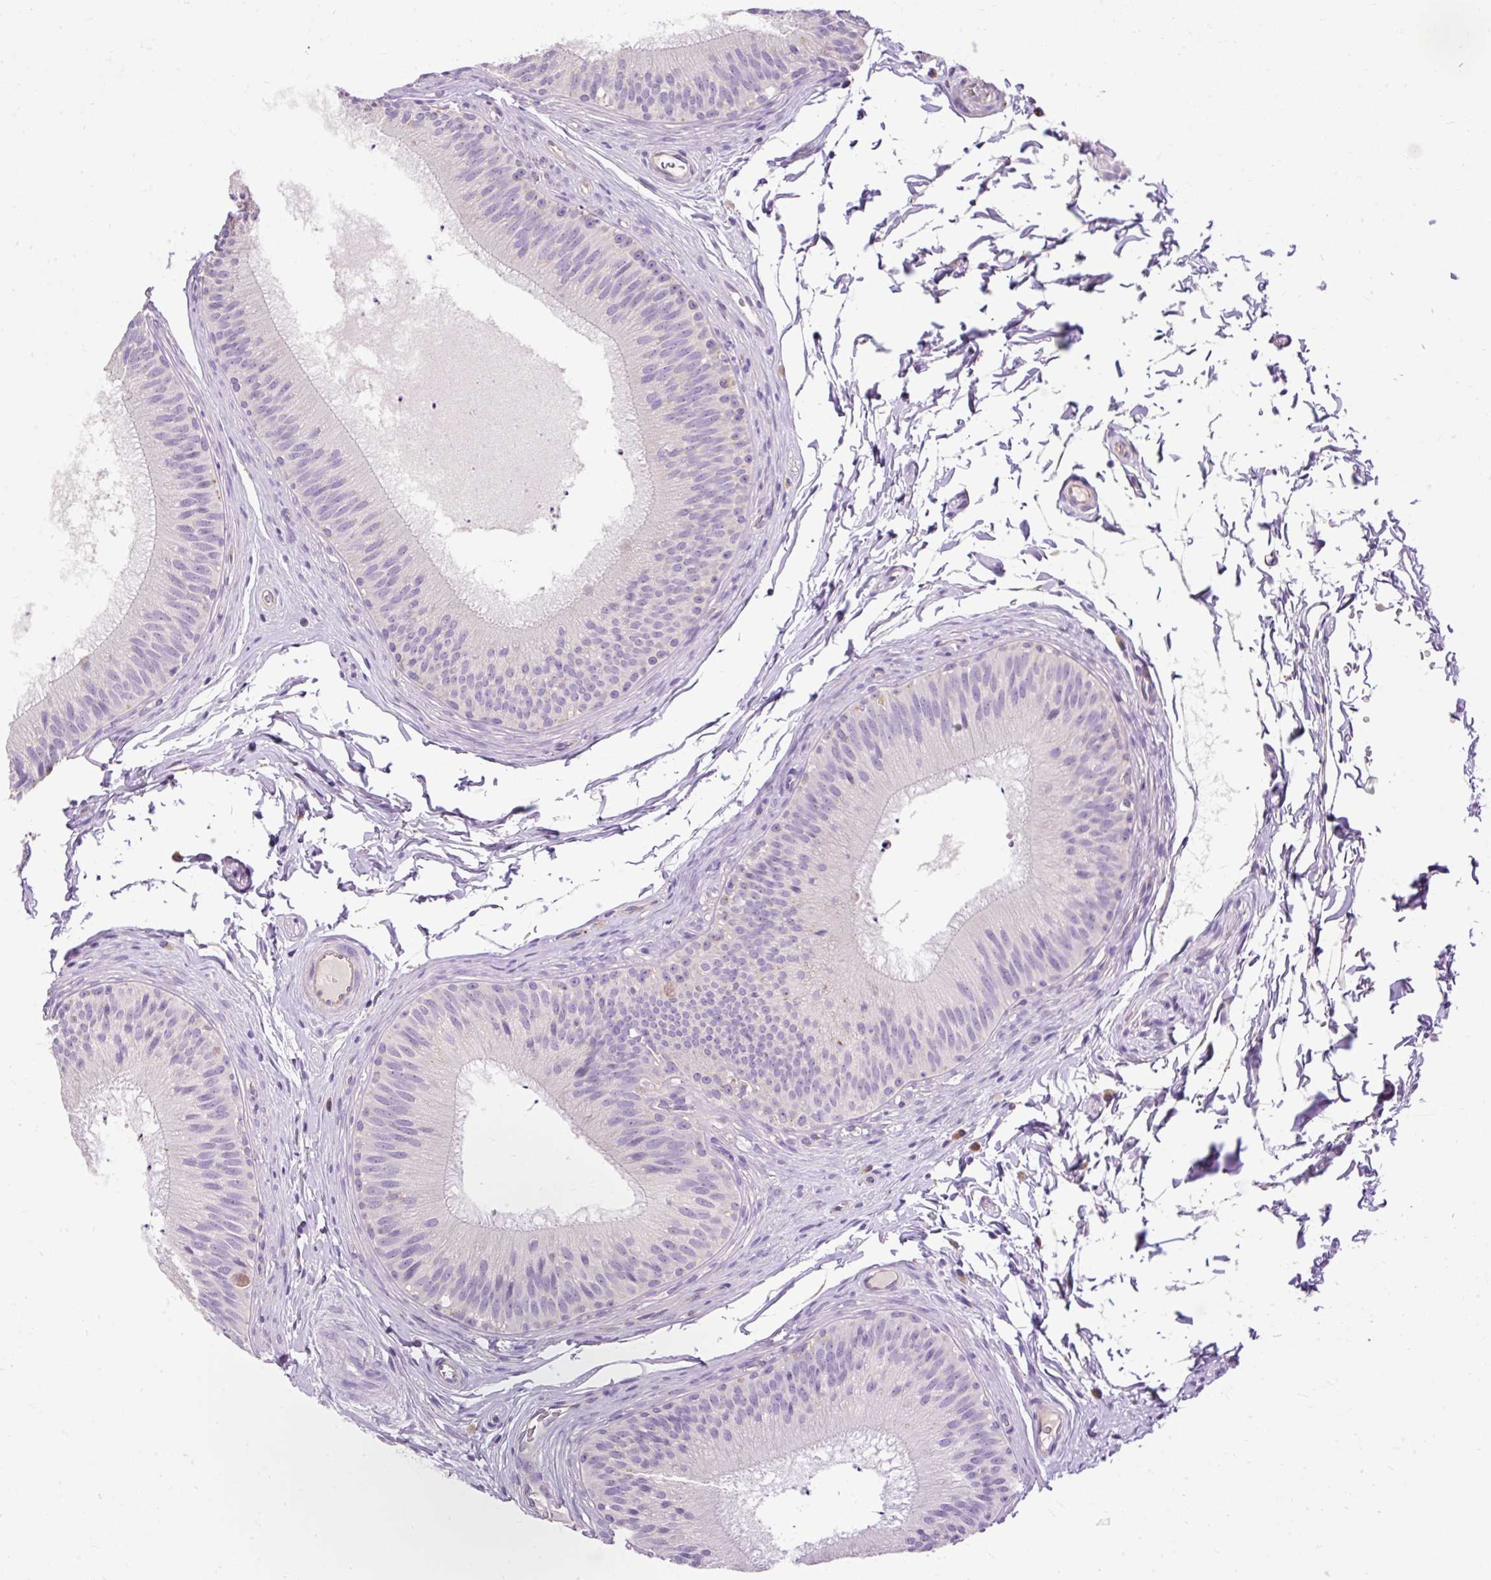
{"staining": {"intensity": "strong", "quantity": "25%-75%", "location": "cytoplasmic/membranous"}, "tissue": "epididymis", "cell_type": "Glandular cells", "image_type": "normal", "snomed": [{"axis": "morphology", "description": "Normal tissue, NOS"}, {"axis": "topography", "description": "Epididymis"}], "caption": "IHC of unremarkable human epididymis demonstrates high levels of strong cytoplasmic/membranous staining in approximately 25%-75% of glandular cells.", "gene": "HEXB", "patient": {"sex": "male", "age": 24}}